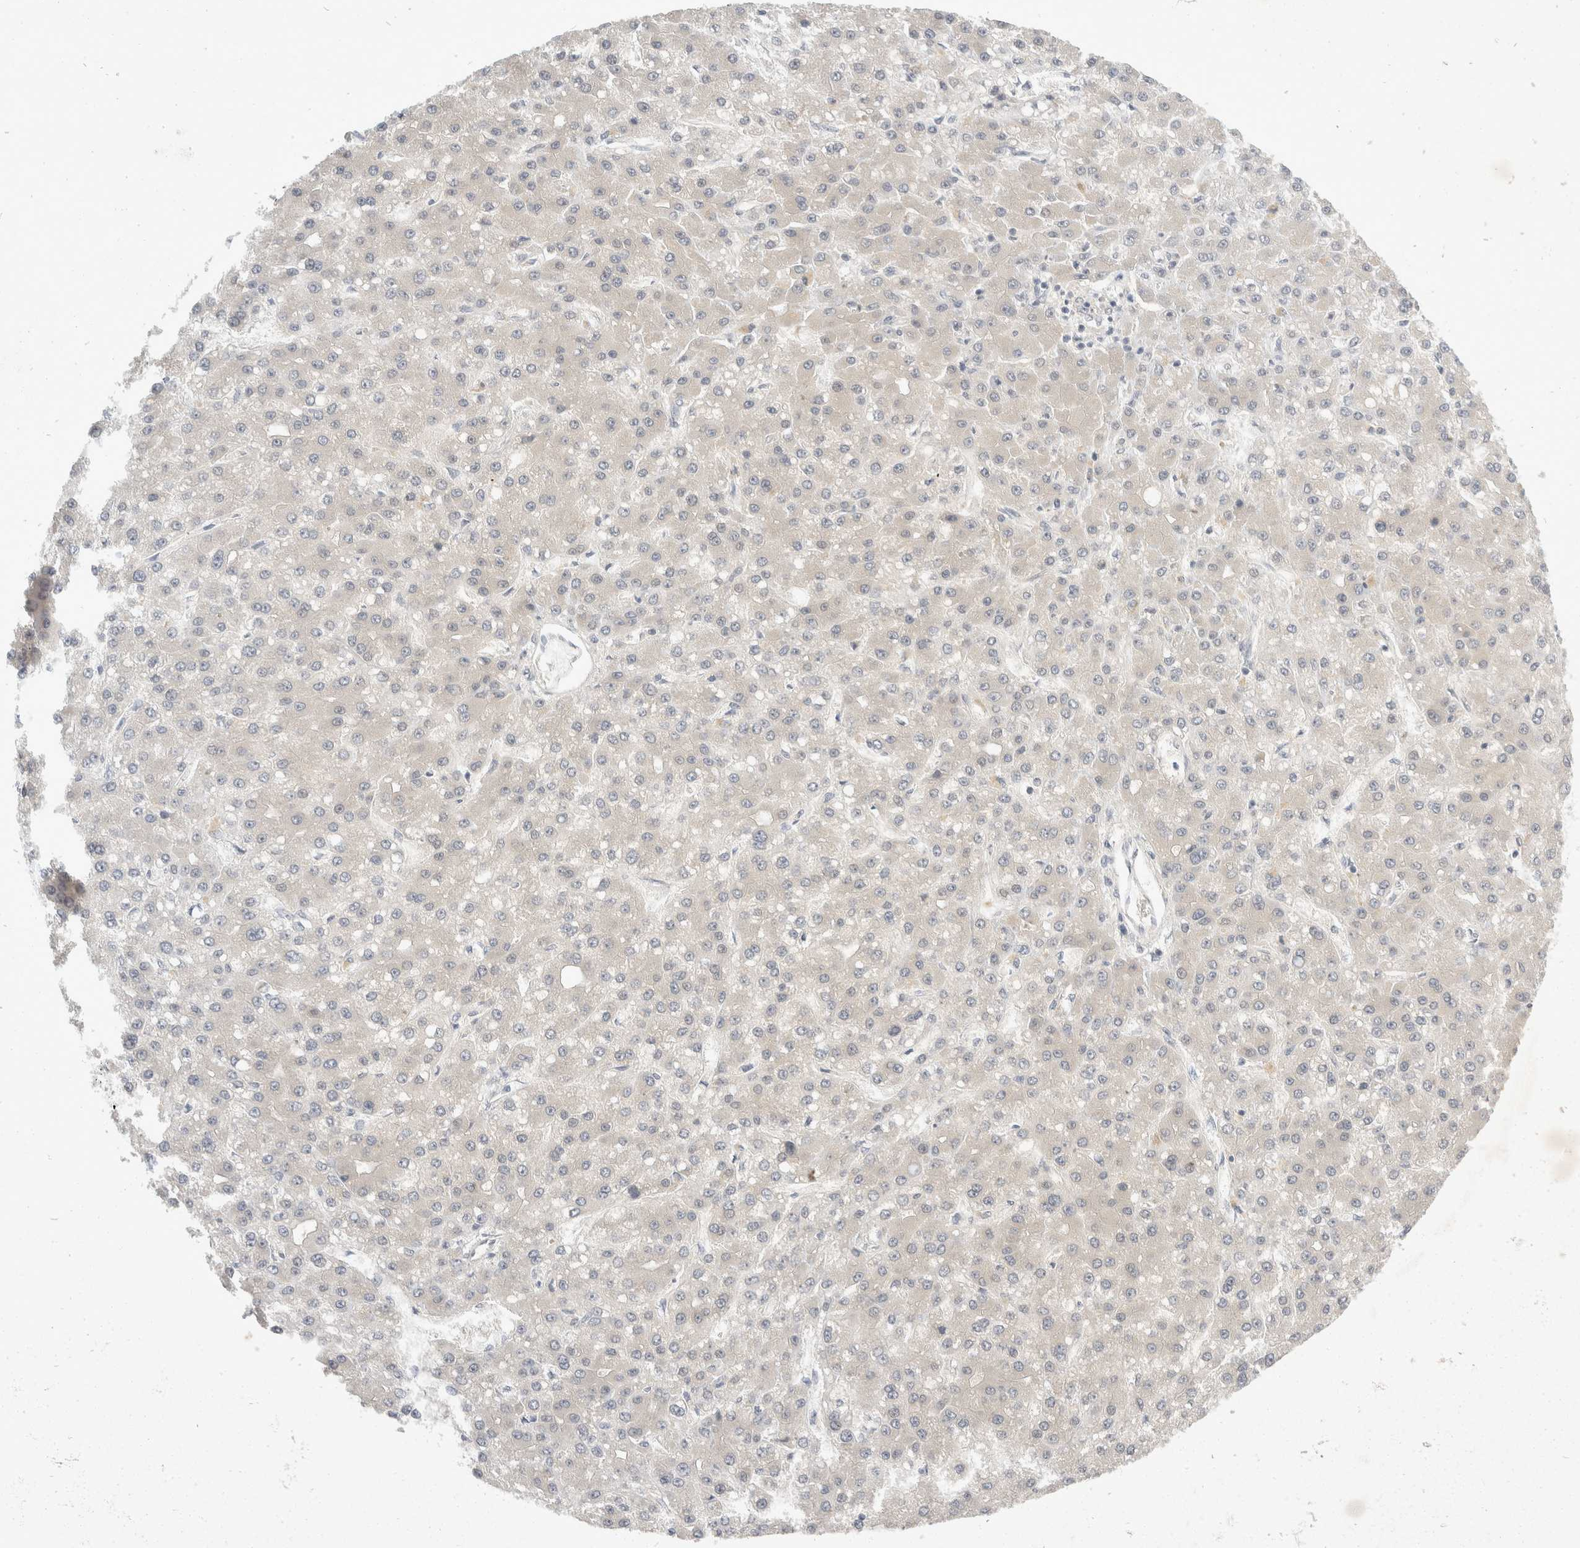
{"staining": {"intensity": "negative", "quantity": "none", "location": "none"}, "tissue": "liver cancer", "cell_type": "Tumor cells", "image_type": "cancer", "snomed": [{"axis": "morphology", "description": "Carcinoma, Hepatocellular, NOS"}, {"axis": "topography", "description": "Liver"}], "caption": "Tumor cells are negative for brown protein staining in liver hepatocellular carcinoma. The staining is performed using DAB brown chromogen with nuclei counter-stained in using hematoxylin.", "gene": "TOM1L2", "patient": {"sex": "male", "age": 67}}